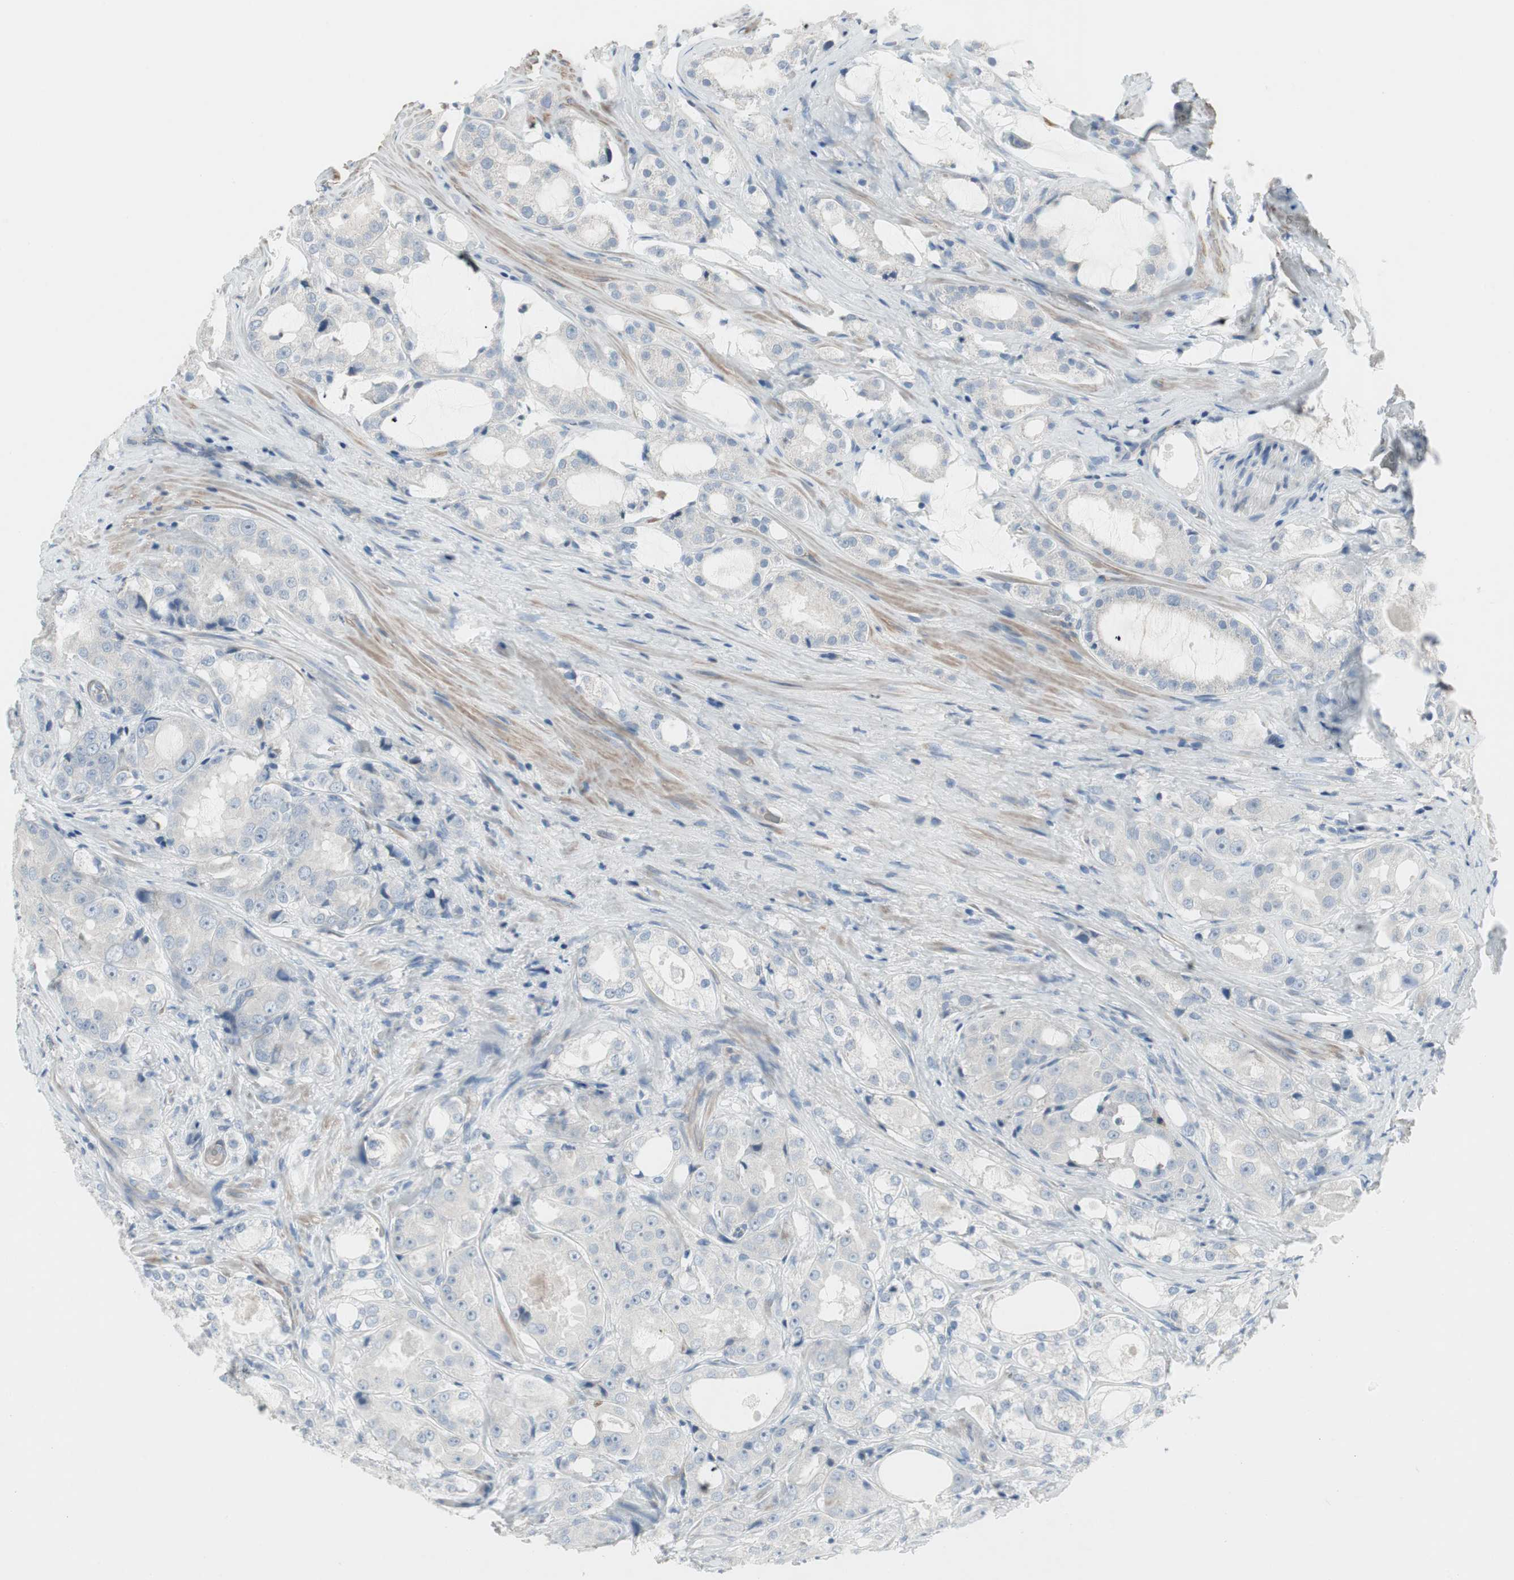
{"staining": {"intensity": "negative", "quantity": "none", "location": "none"}, "tissue": "prostate cancer", "cell_type": "Tumor cells", "image_type": "cancer", "snomed": [{"axis": "morphology", "description": "Adenocarcinoma, High grade"}, {"axis": "topography", "description": "Prostate"}], "caption": "Immunohistochemical staining of human prostate cancer (adenocarcinoma (high-grade)) reveals no significant positivity in tumor cells.", "gene": "PIGR", "patient": {"sex": "male", "age": 73}}